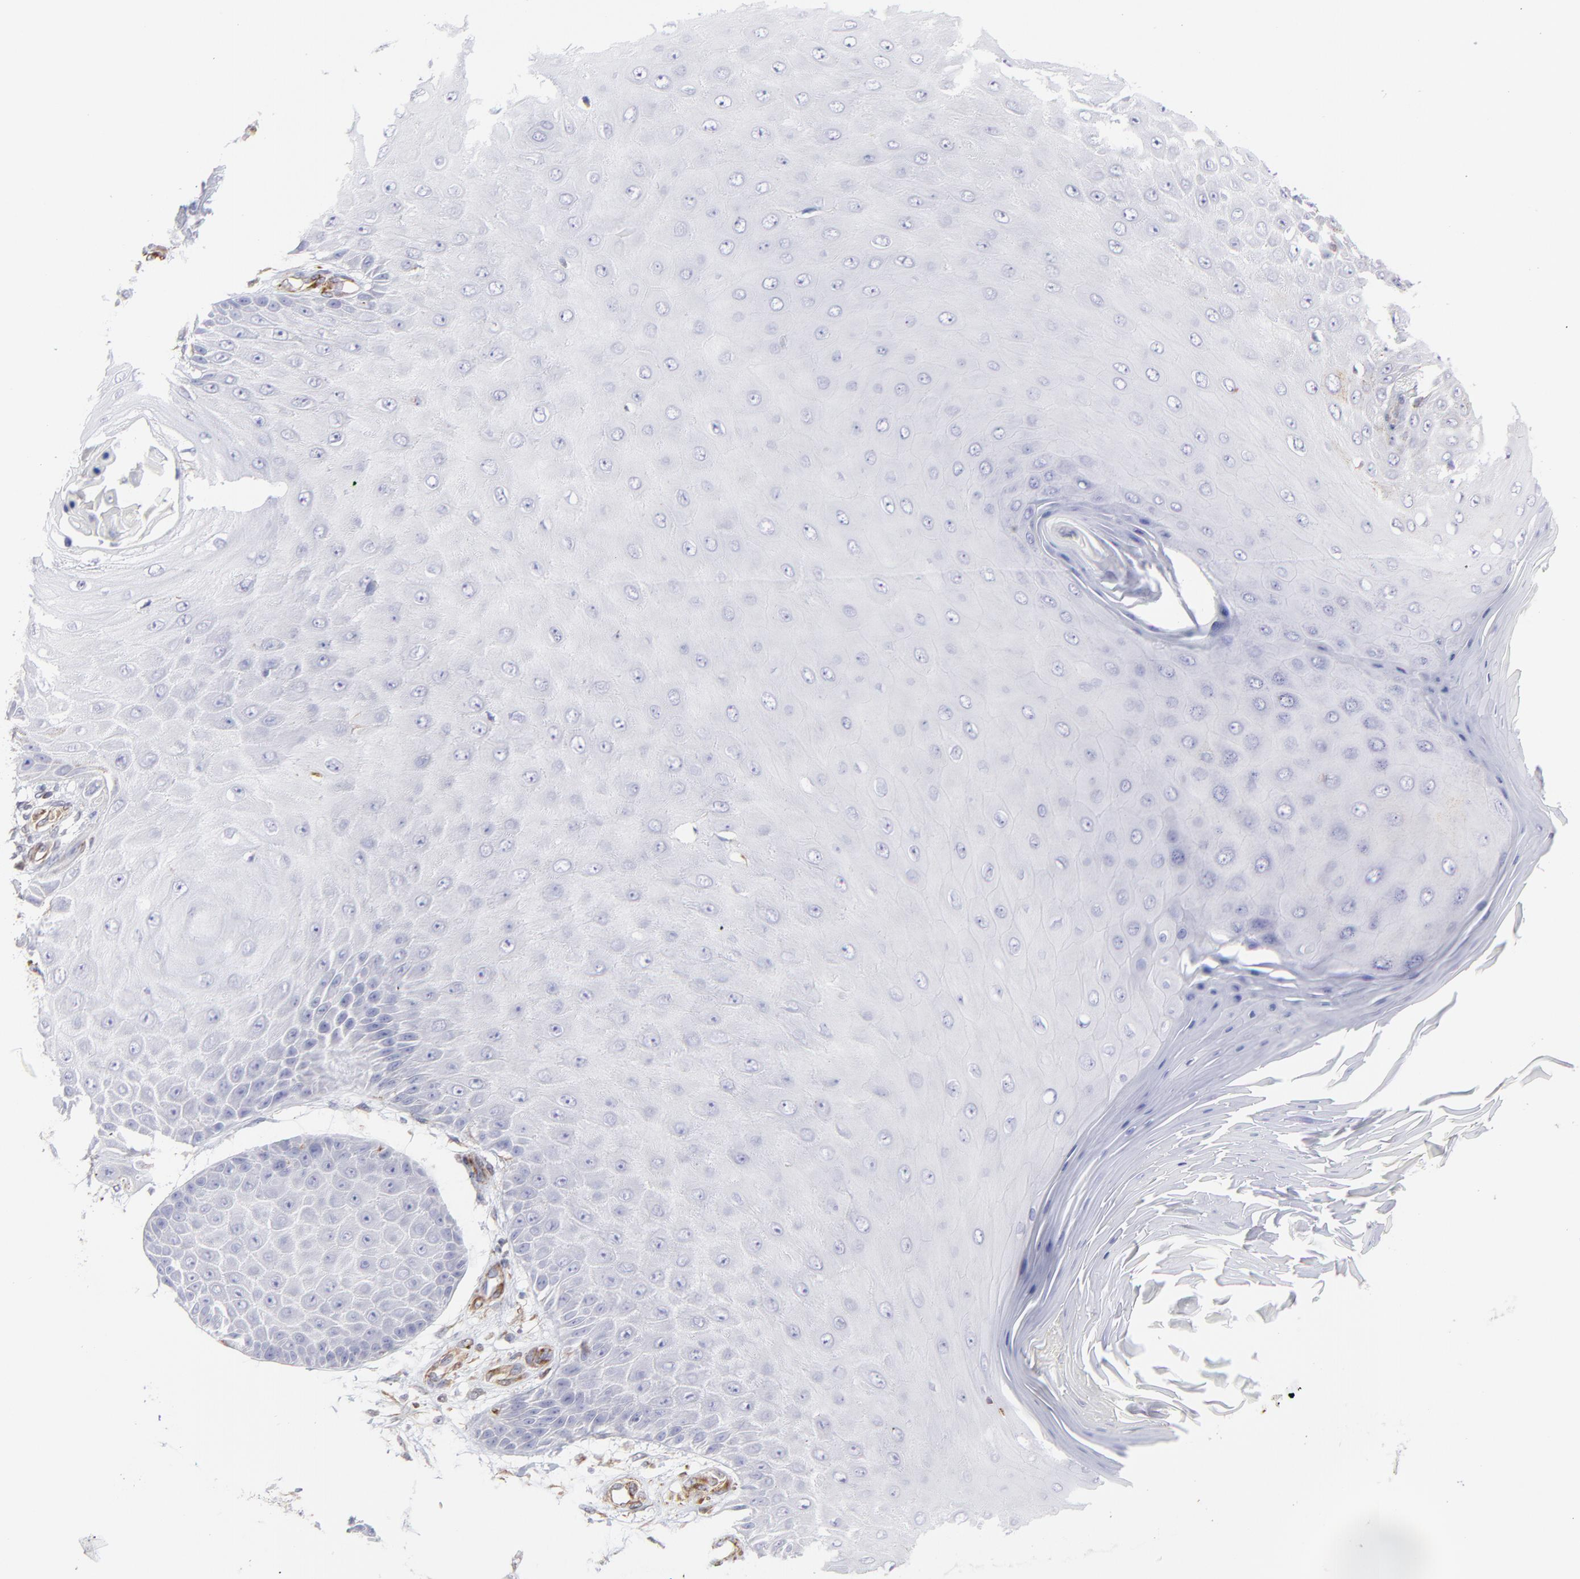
{"staining": {"intensity": "negative", "quantity": "none", "location": "none"}, "tissue": "skin cancer", "cell_type": "Tumor cells", "image_type": "cancer", "snomed": [{"axis": "morphology", "description": "Squamous cell carcinoma, NOS"}, {"axis": "topography", "description": "Skin"}], "caption": "This is an immunohistochemistry micrograph of human skin cancer. There is no expression in tumor cells.", "gene": "COX8C", "patient": {"sex": "female", "age": 40}}